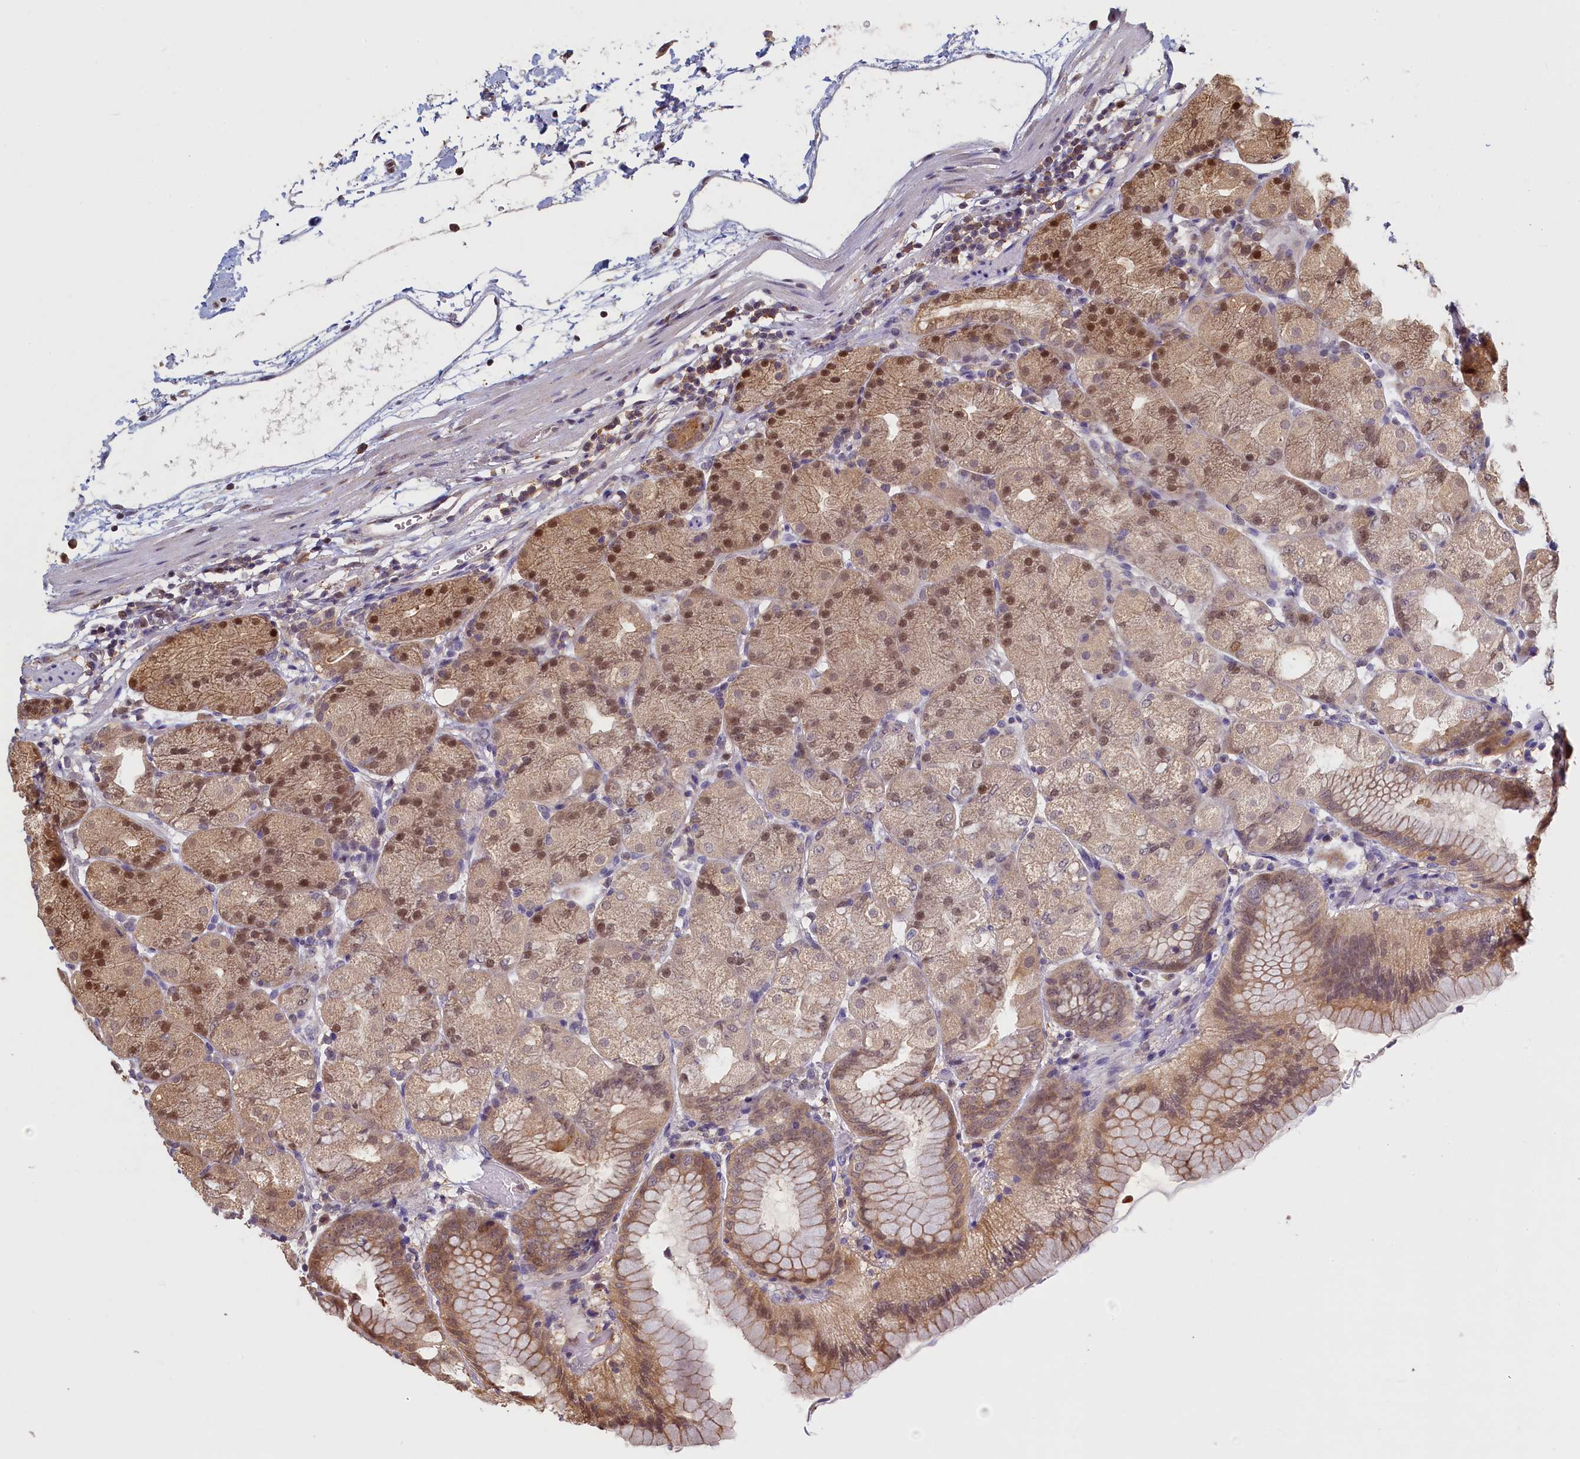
{"staining": {"intensity": "moderate", "quantity": ">75%", "location": "cytoplasmic/membranous,nuclear"}, "tissue": "stomach", "cell_type": "Glandular cells", "image_type": "normal", "snomed": [{"axis": "morphology", "description": "Normal tissue, NOS"}, {"axis": "topography", "description": "Stomach, upper"}, {"axis": "topography", "description": "Stomach, lower"}], "caption": "Human stomach stained with a brown dye exhibits moderate cytoplasmic/membranous,nuclear positive positivity in about >75% of glandular cells.", "gene": "UCHL3", "patient": {"sex": "male", "age": 62}}